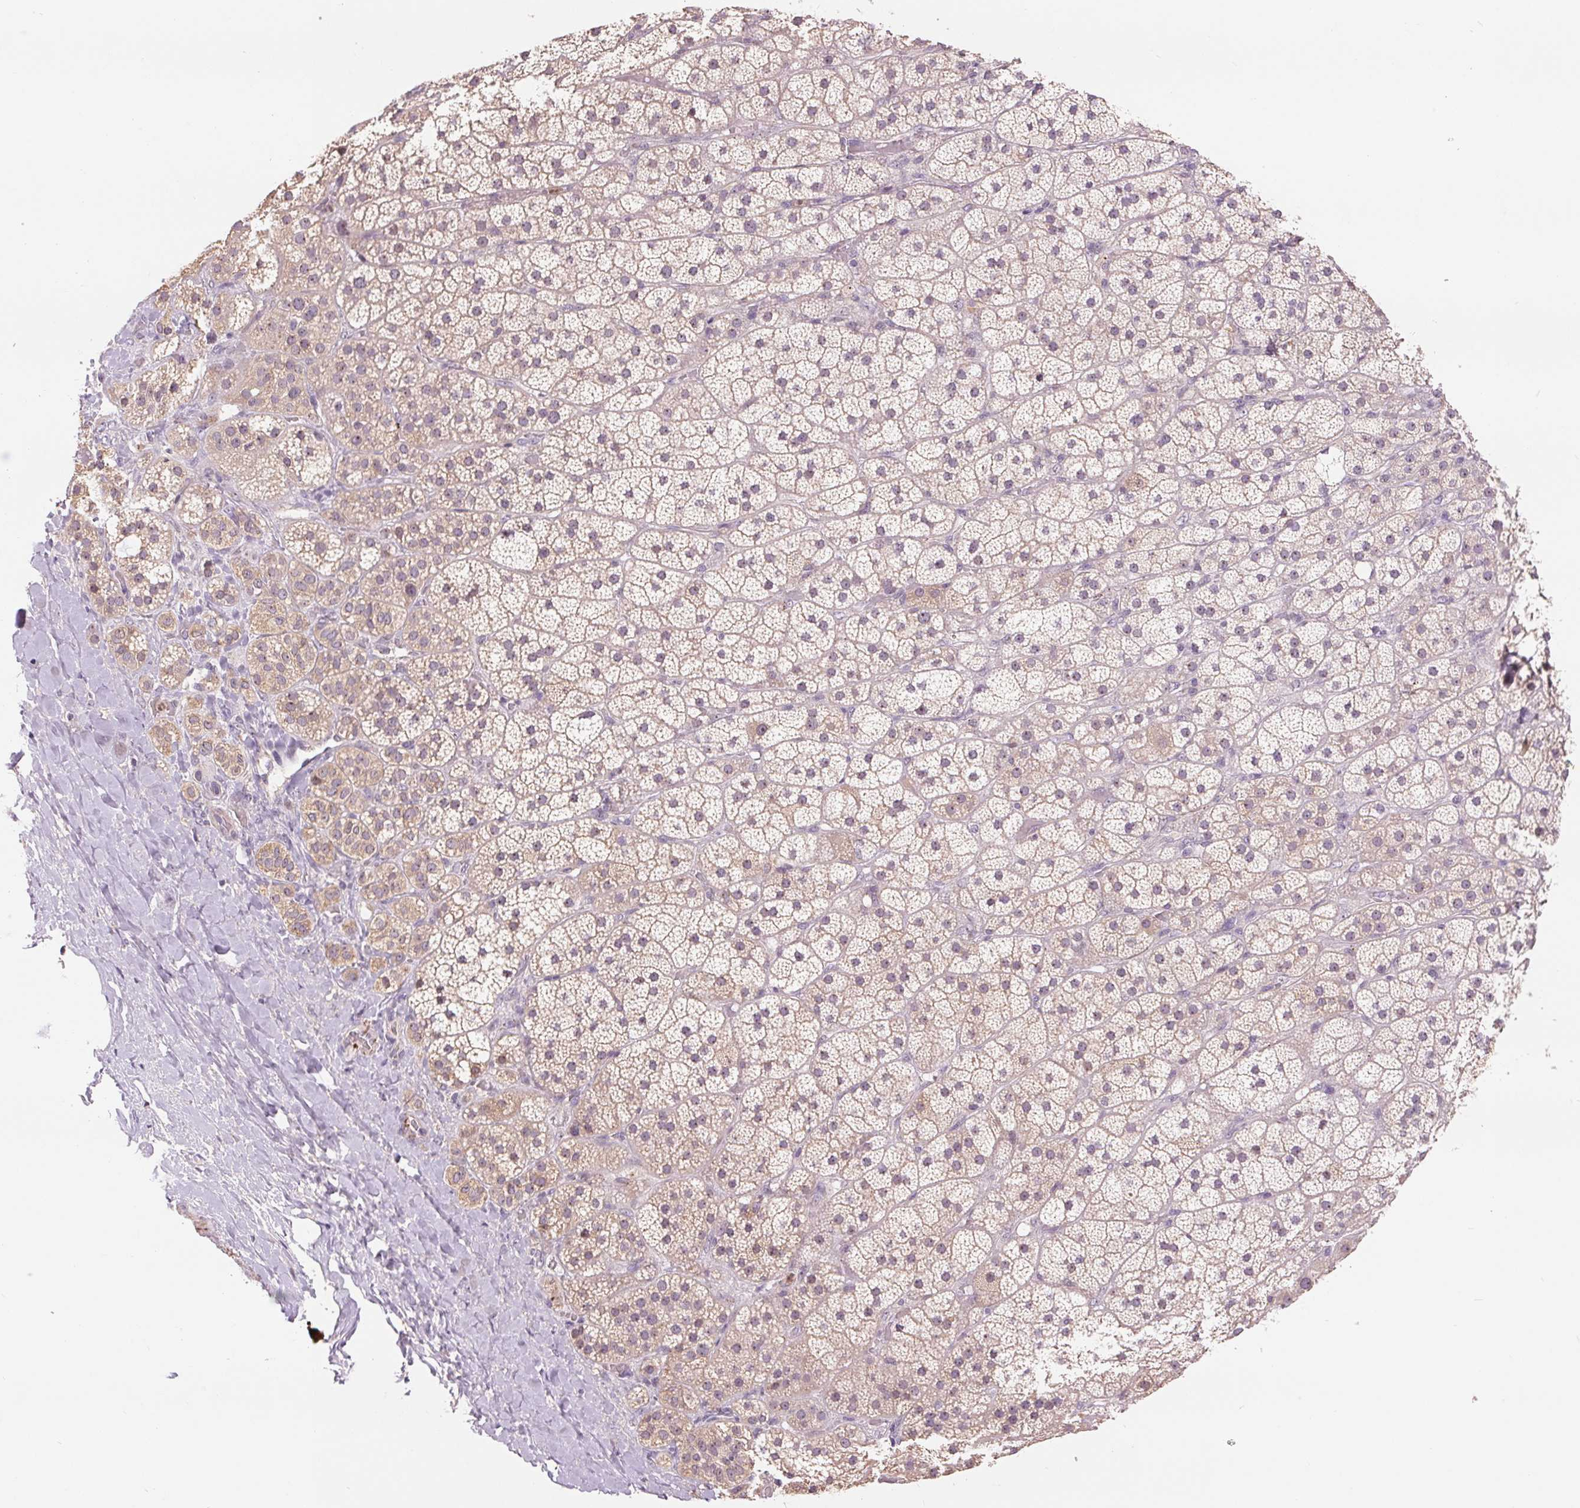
{"staining": {"intensity": "moderate", "quantity": "<25%", "location": "cytoplasmic/membranous"}, "tissue": "adrenal gland", "cell_type": "Glandular cells", "image_type": "normal", "snomed": [{"axis": "morphology", "description": "Normal tissue, NOS"}, {"axis": "topography", "description": "Adrenal gland"}], "caption": "This micrograph exhibits normal adrenal gland stained with immunohistochemistry (IHC) to label a protein in brown. The cytoplasmic/membranous of glandular cells show moderate positivity for the protein. Nuclei are counter-stained blue.", "gene": "RANBP3L", "patient": {"sex": "male", "age": 57}}